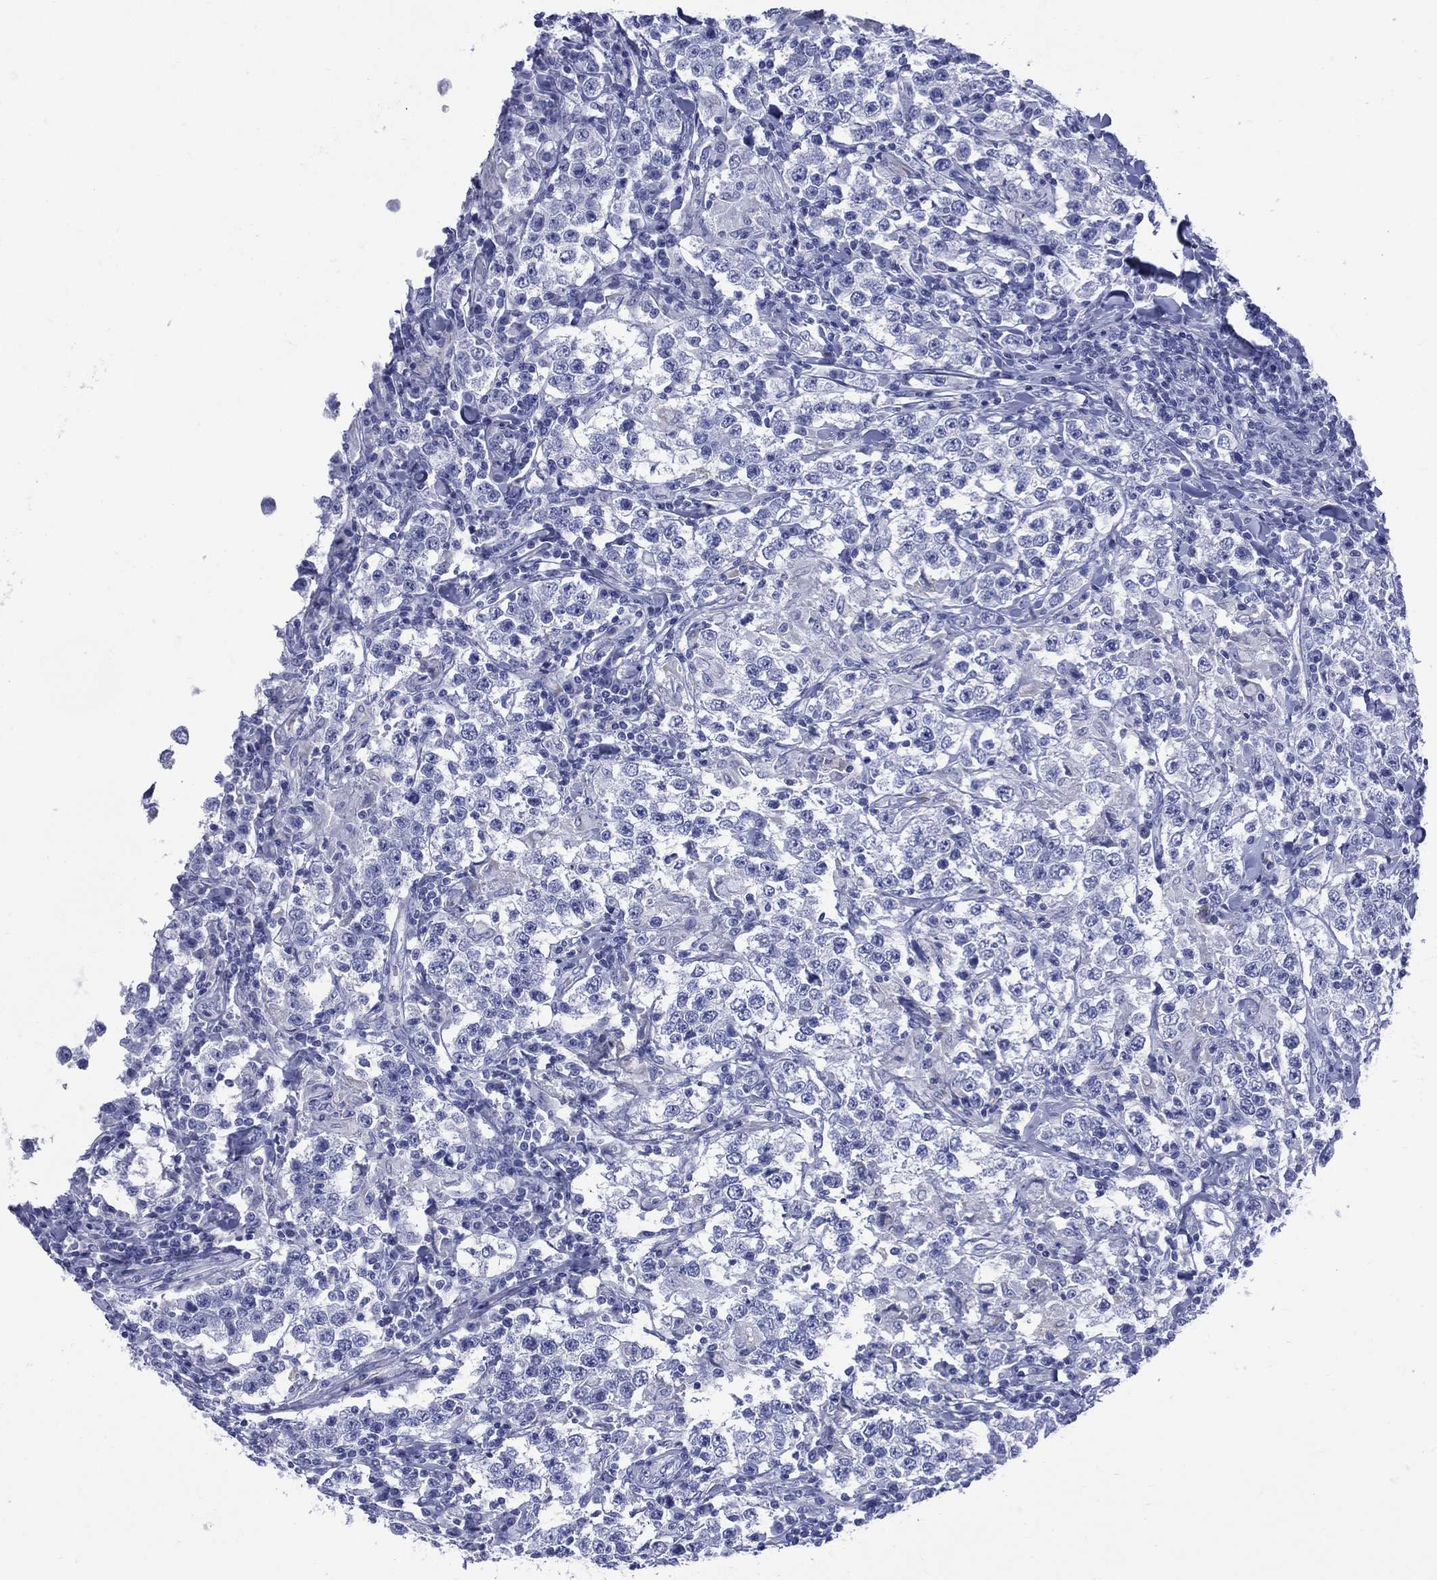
{"staining": {"intensity": "negative", "quantity": "none", "location": "none"}, "tissue": "testis cancer", "cell_type": "Tumor cells", "image_type": "cancer", "snomed": [{"axis": "morphology", "description": "Seminoma, NOS"}, {"axis": "morphology", "description": "Carcinoma, Embryonal, NOS"}, {"axis": "topography", "description": "Testis"}], "caption": "The image shows no significant expression in tumor cells of testis cancer (seminoma).", "gene": "LRRD1", "patient": {"sex": "male", "age": 41}}